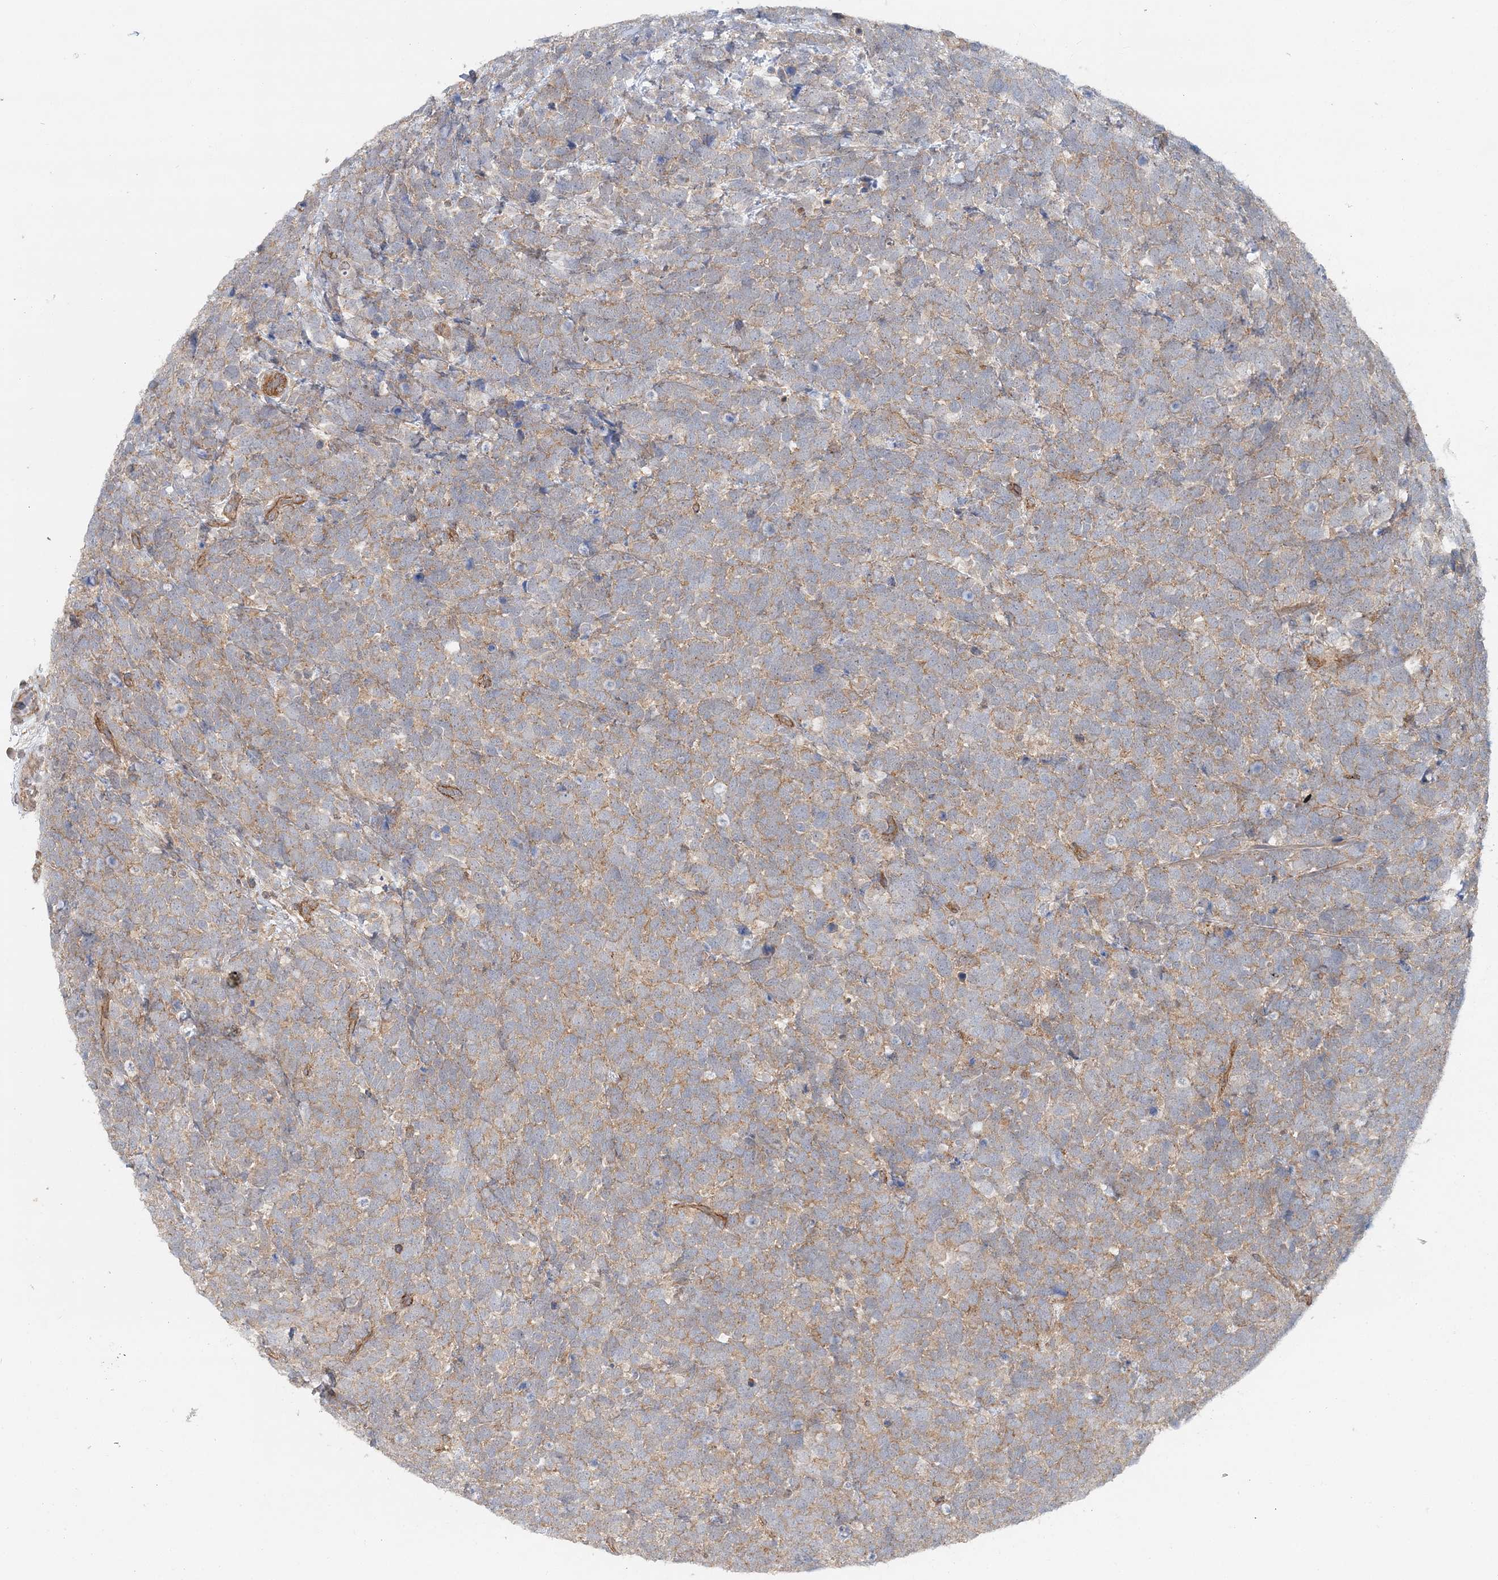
{"staining": {"intensity": "weak", "quantity": "25%-75%", "location": "cytoplasmic/membranous"}, "tissue": "urothelial cancer", "cell_type": "Tumor cells", "image_type": "cancer", "snomed": [{"axis": "morphology", "description": "Urothelial carcinoma, High grade"}, {"axis": "topography", "description": "Urinary bladder"}], "caption": "This photomicrograph exhibits urothelial carcinoma (high-grade) stained with immunohistochemistry (IHC) to label a protein in brown. The cytoplasmic/membranous of tumor cells show weak positivity for the protein. Nuclei are counter-stained blue.", "gene": "MAT2B", "patient": {"sex": "female", "age": 82}}